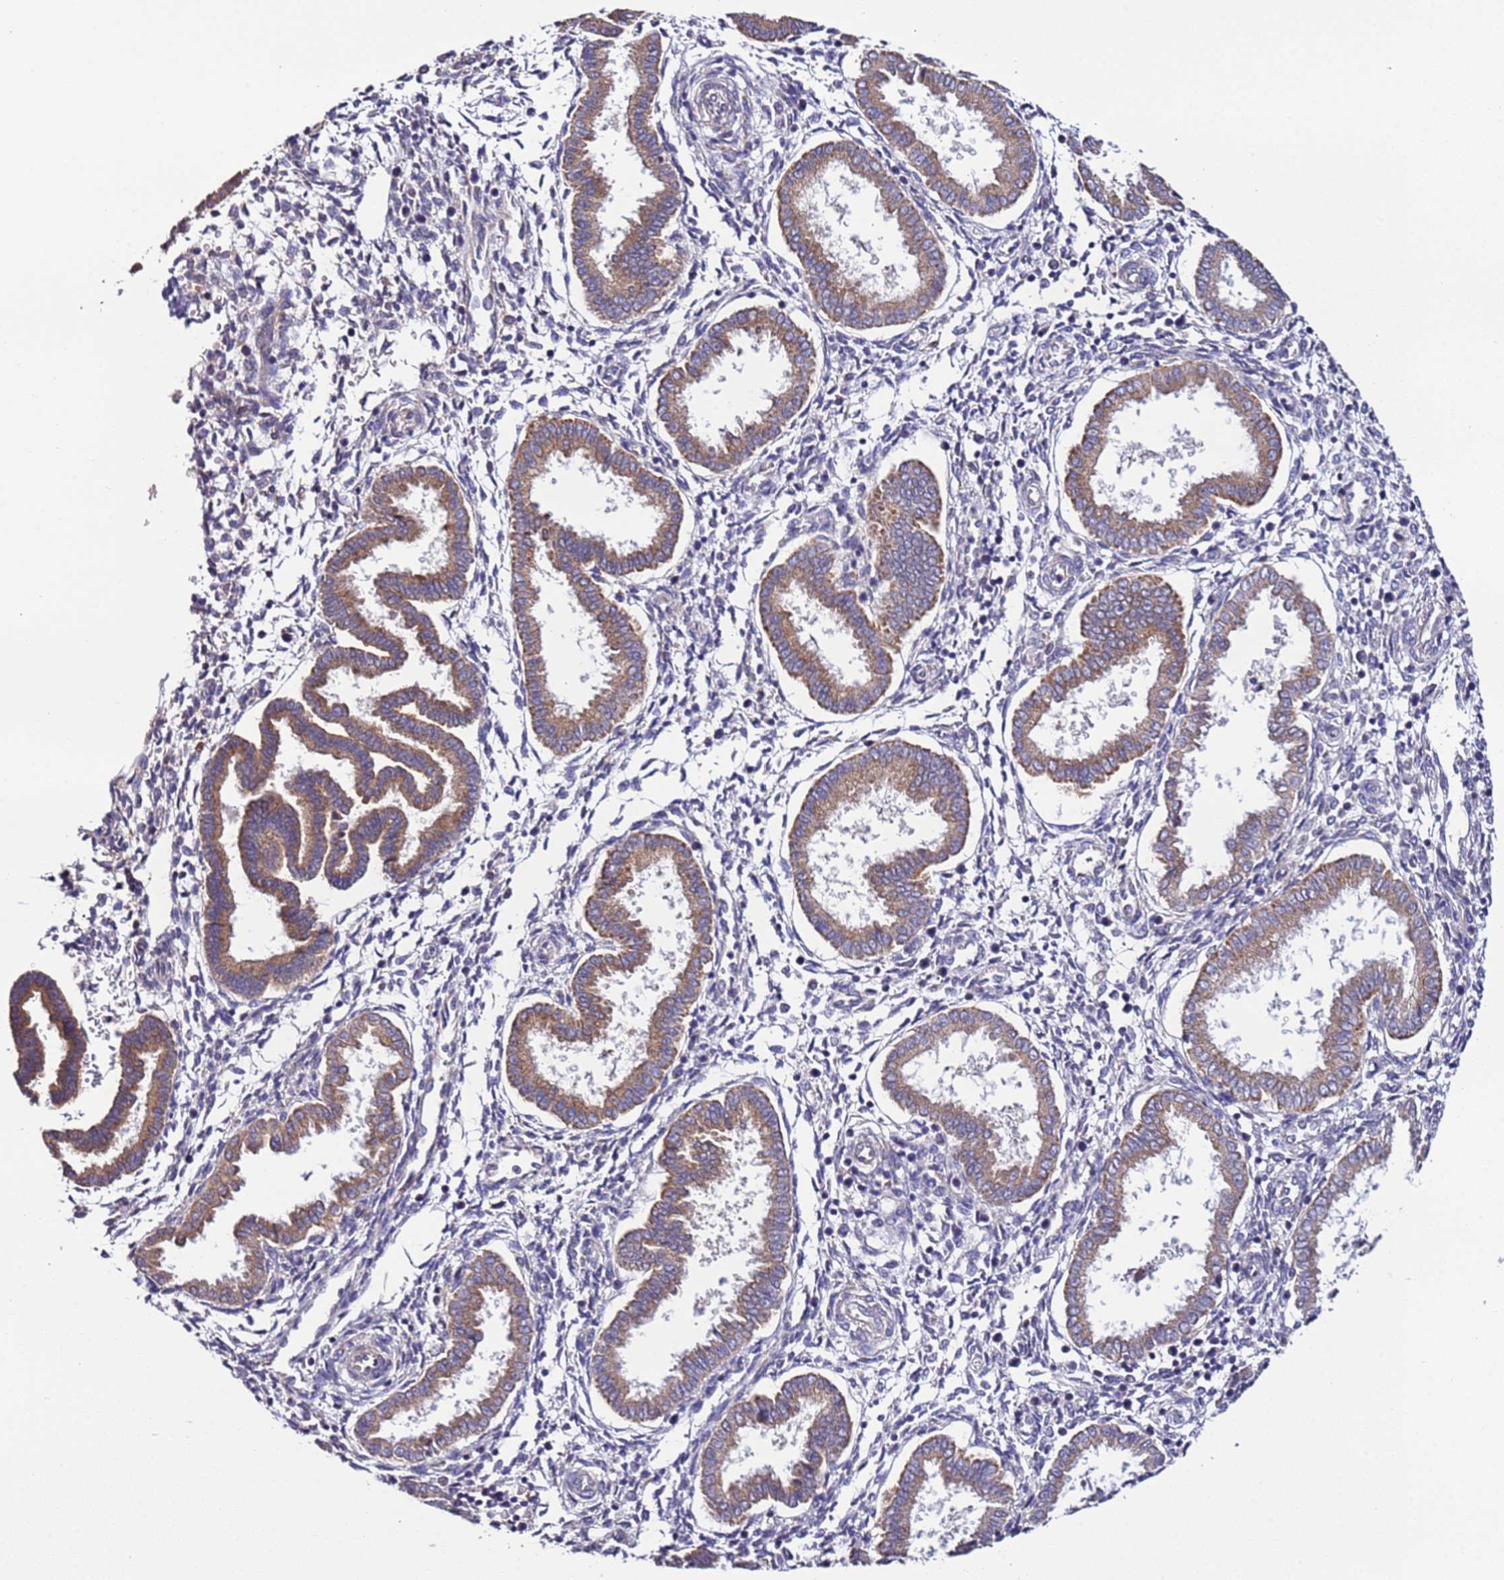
{"staining": {"intensity": "negative", "quantity": "none", "location": "none"}, "tissue": "endometrium", "cell_type": "Cells in endometrial stroma", "image_type": "normal", "snomed": [{"axis": "morphology", "description": "Normal tissue, NOS"}, {"axis": "topography", "description": "Endometrium"}], "caption": "Image shows no significant protein positivity in cells in endometrial stroma of normal endometrium. (DAB immunohistochemistry (IHC) visualized using brightfield microscopy, high magnification).", "gene": "SPCS1", "patient": {"sex": "female", "age": 24}}